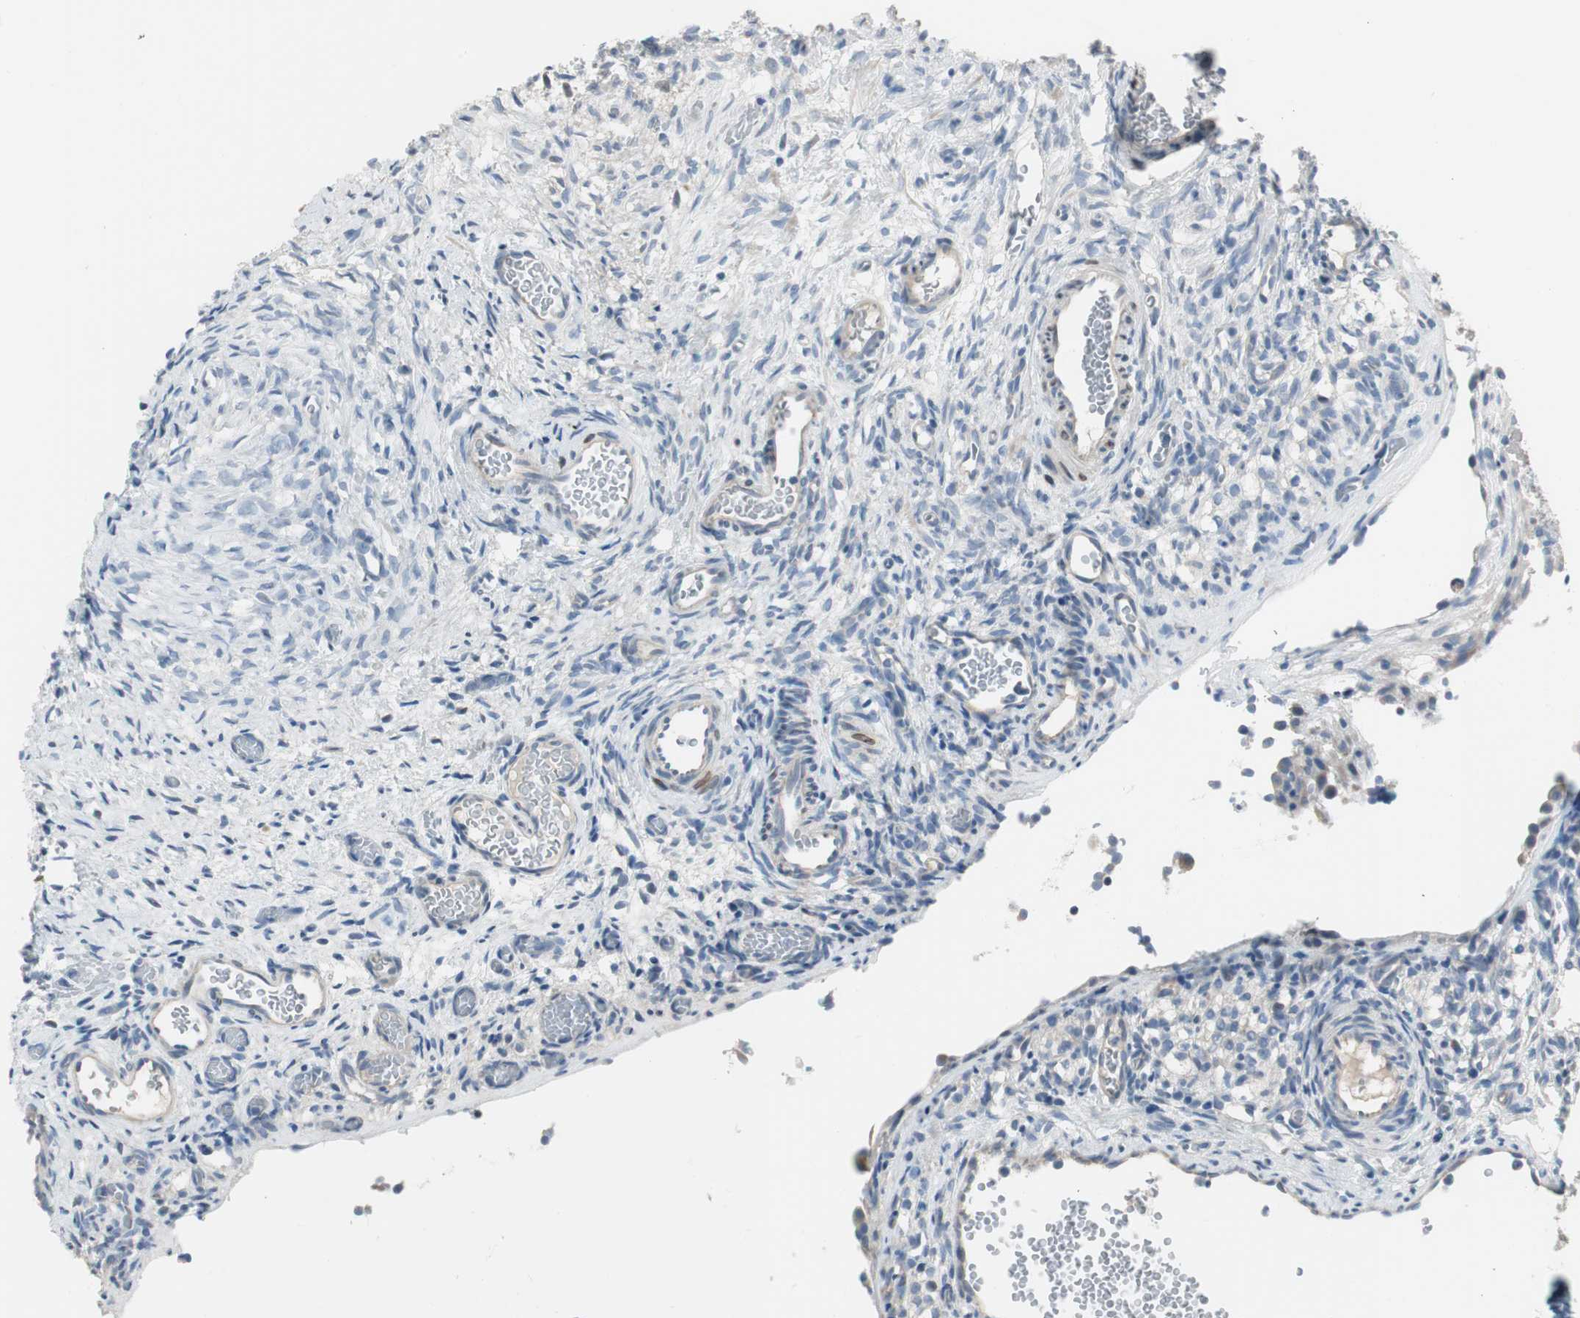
{"staining": {"intensity": "negative", "quantity": "none", "location": "none"}, "tissue": "ovary", "cell_type": "Follicle cells", "image_type": "normal", "snomed": [{"axis": "morphology", "description": "Normal tissue, NOS"}, {"axis": "topography", "description": "Ovary"}], "caption": "A photomicrograph of ovary stained for a protein demonstrates no brown staining in follicle cells. (Stains: DAB (3,3'-diaminobenzidine) IHC with hematoxylin counter stain, Microscopy: brightfield microscopy at high magnification).", "gene": "SPINK4", "patient": {"sex": "female", "age": 35}}